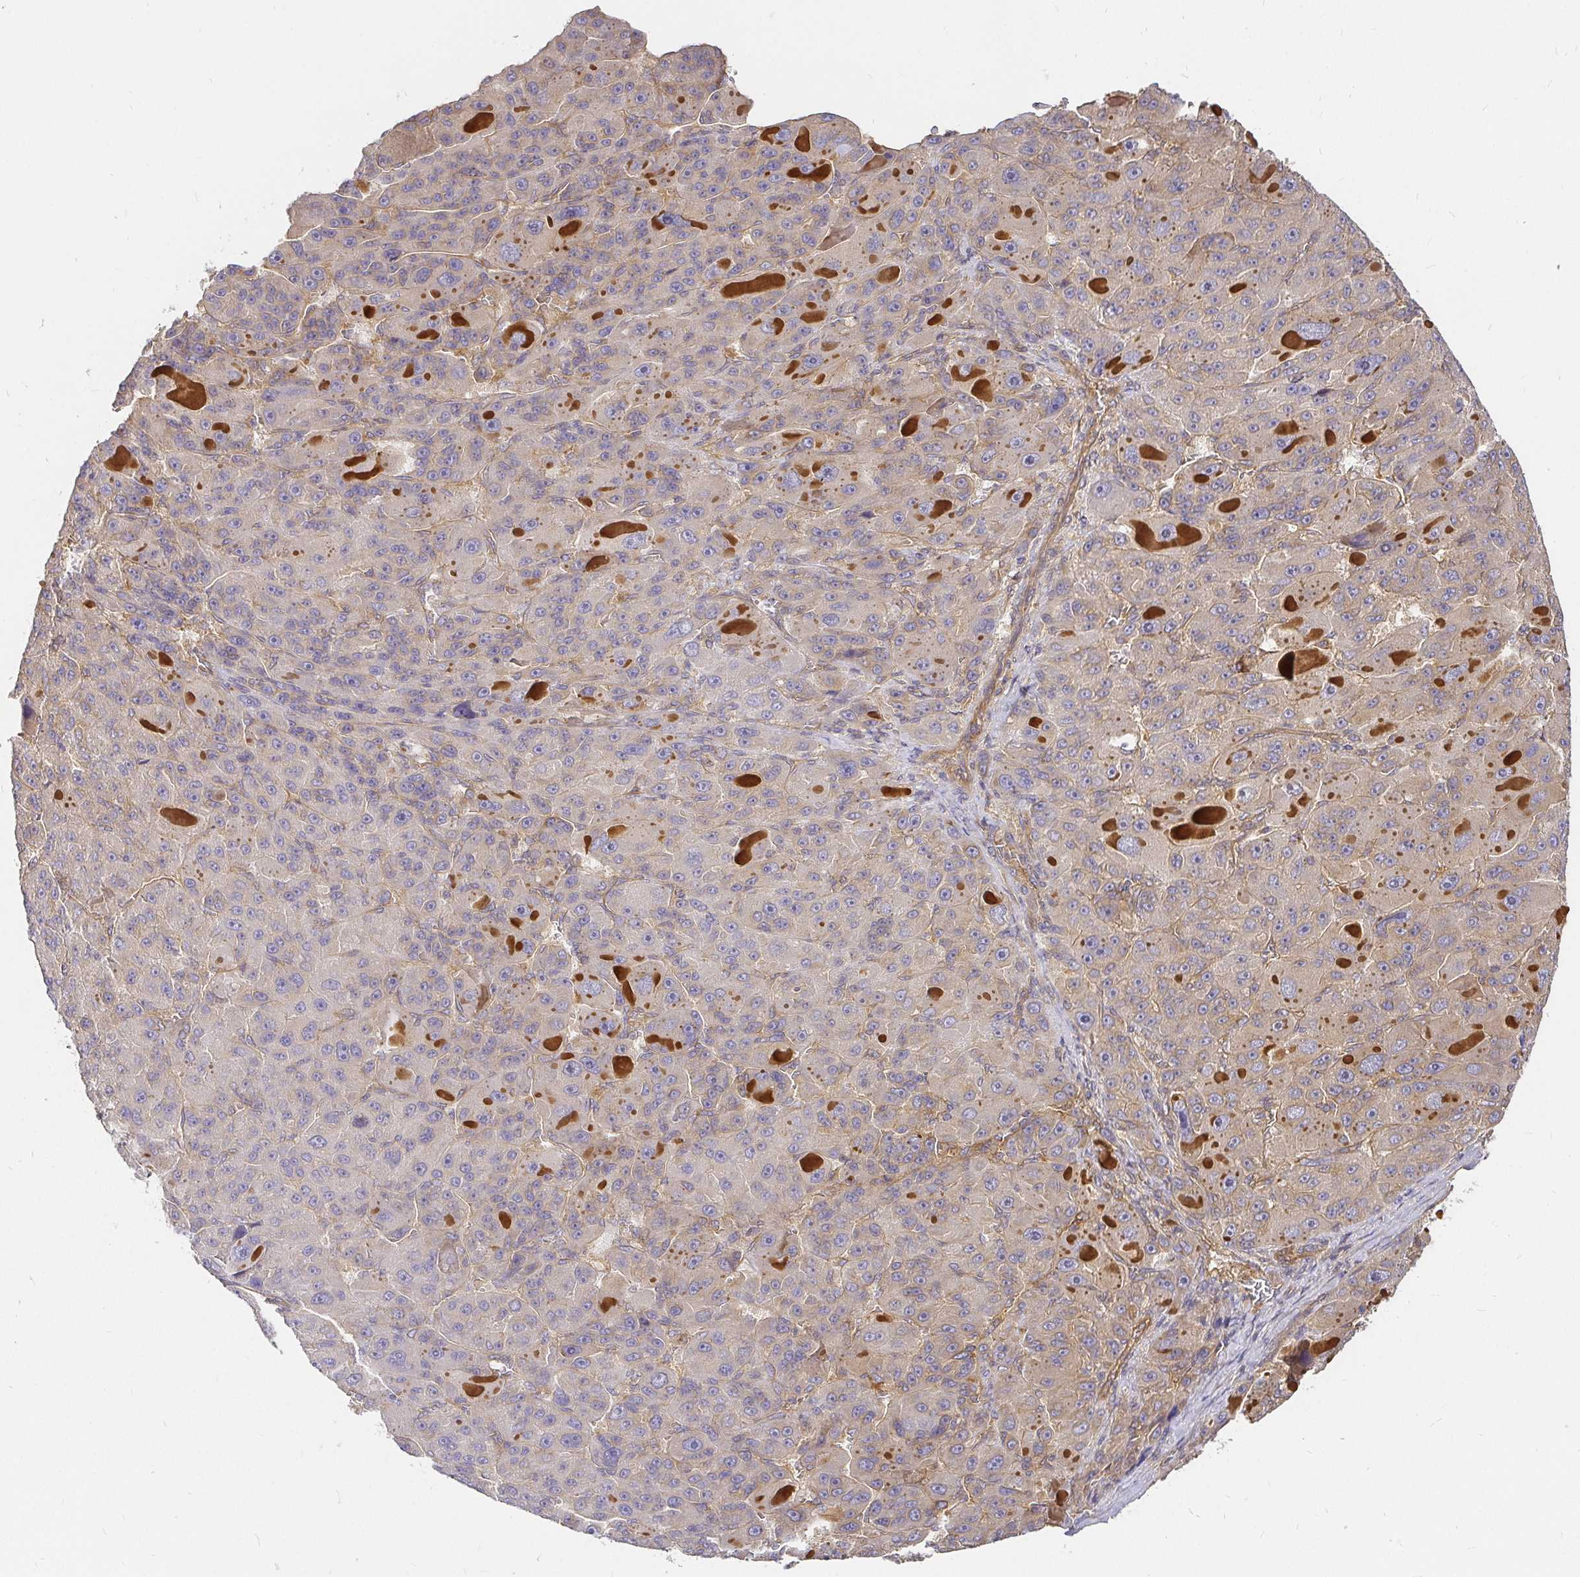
{"staining": {"intensity": "weak", "quantity": "25%-75%", "location": "cytoplasmic/membranous"}, "tissue": "liver cancer", "cell_type": "Tumor cells", "image_type": "cancer", "snomed": [{"axis": "morphology", "description": "Carcinoma, Hepatocellular, NOS"}, {"axis": "topography", "description": "Liver"}], "caption": "The photomicrograph shows staining of liver hepatocellular carcinoma, revealing weak cytoplasmic/membranous protein expression (brown color) within tumor cells.", "gene": "KIF5B", "patient": {"sex": "male", "age": 76}}